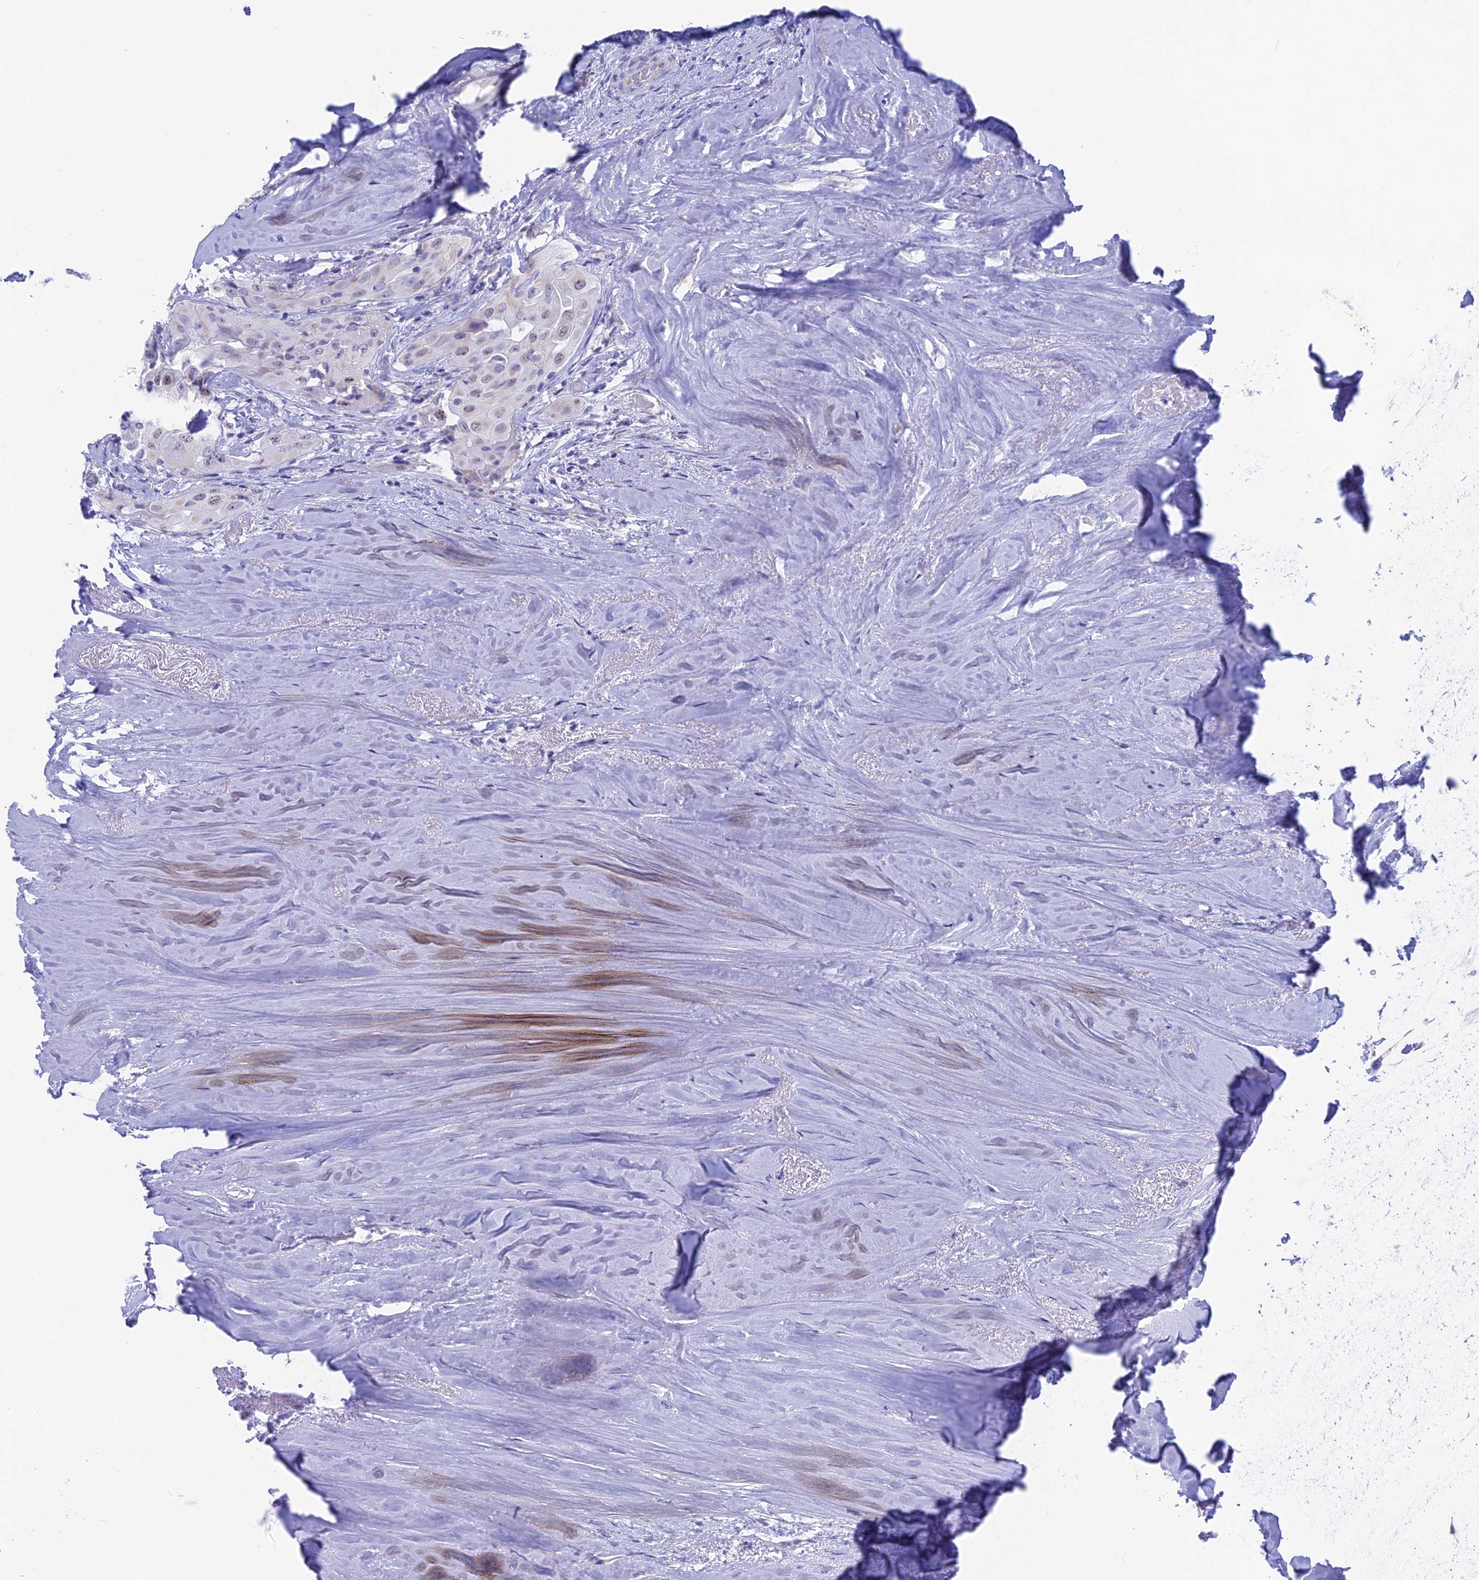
{"staining": {"intensity": "negative", "quantity": "none", "location": "none"}, "tissue": "thyroid cancer", "cell_type": "Tumor cells", "image_type": "cancer", "snomed": [{"axis": "morphology", "description": "Papillary adenocarcinoma, NOS"}, {"axis": "topography", "description": "Thyroid gland"}], "caption": "Histopathology image shows no significant protein staining in tumor cells of thyroid cancer (papillary adenocarcinoma).", "gene": "GNGT2", "patient": {"sex": "female", "age": 59}}